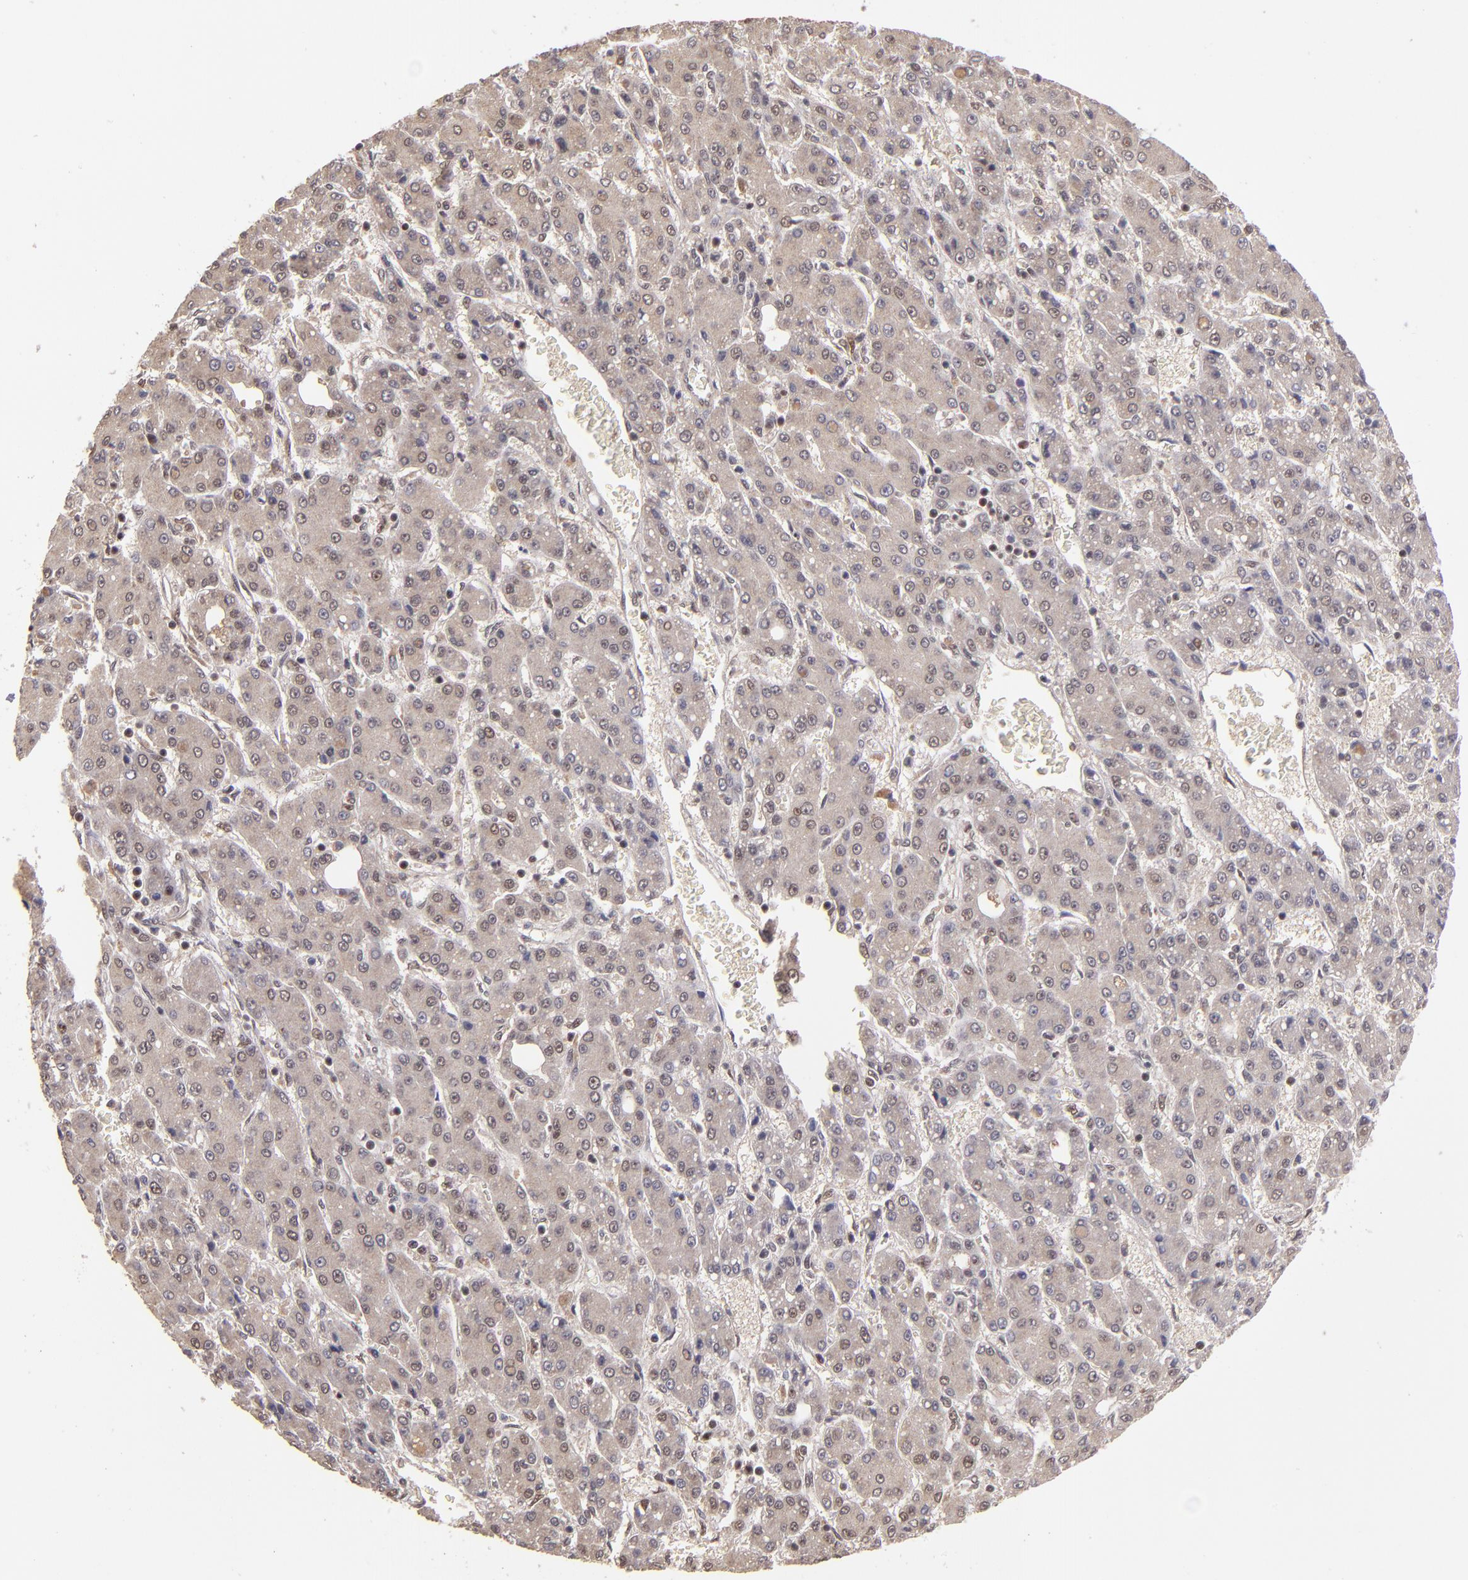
{"staining": {"intensity": "weak", "quantity": ">75%", "location": "cytoplasmic/membranous,nuclear"}, "tissue": "liver cancer", "cell_type": "Tumor cells", "image_type": "cancer", "snomed": [{"axis": "morphology", "description": "Carcinoma, Hepatocellular, NOS"}, {"axis": "topography", "description": "Liver"}], "caption": "Liver cancer (hepatocellular carcinoma) stained with a protein marker displays weak staining in tumor cells.", "gene": "ABHD12B", "patient": {"sex": "male", "age": 69}}